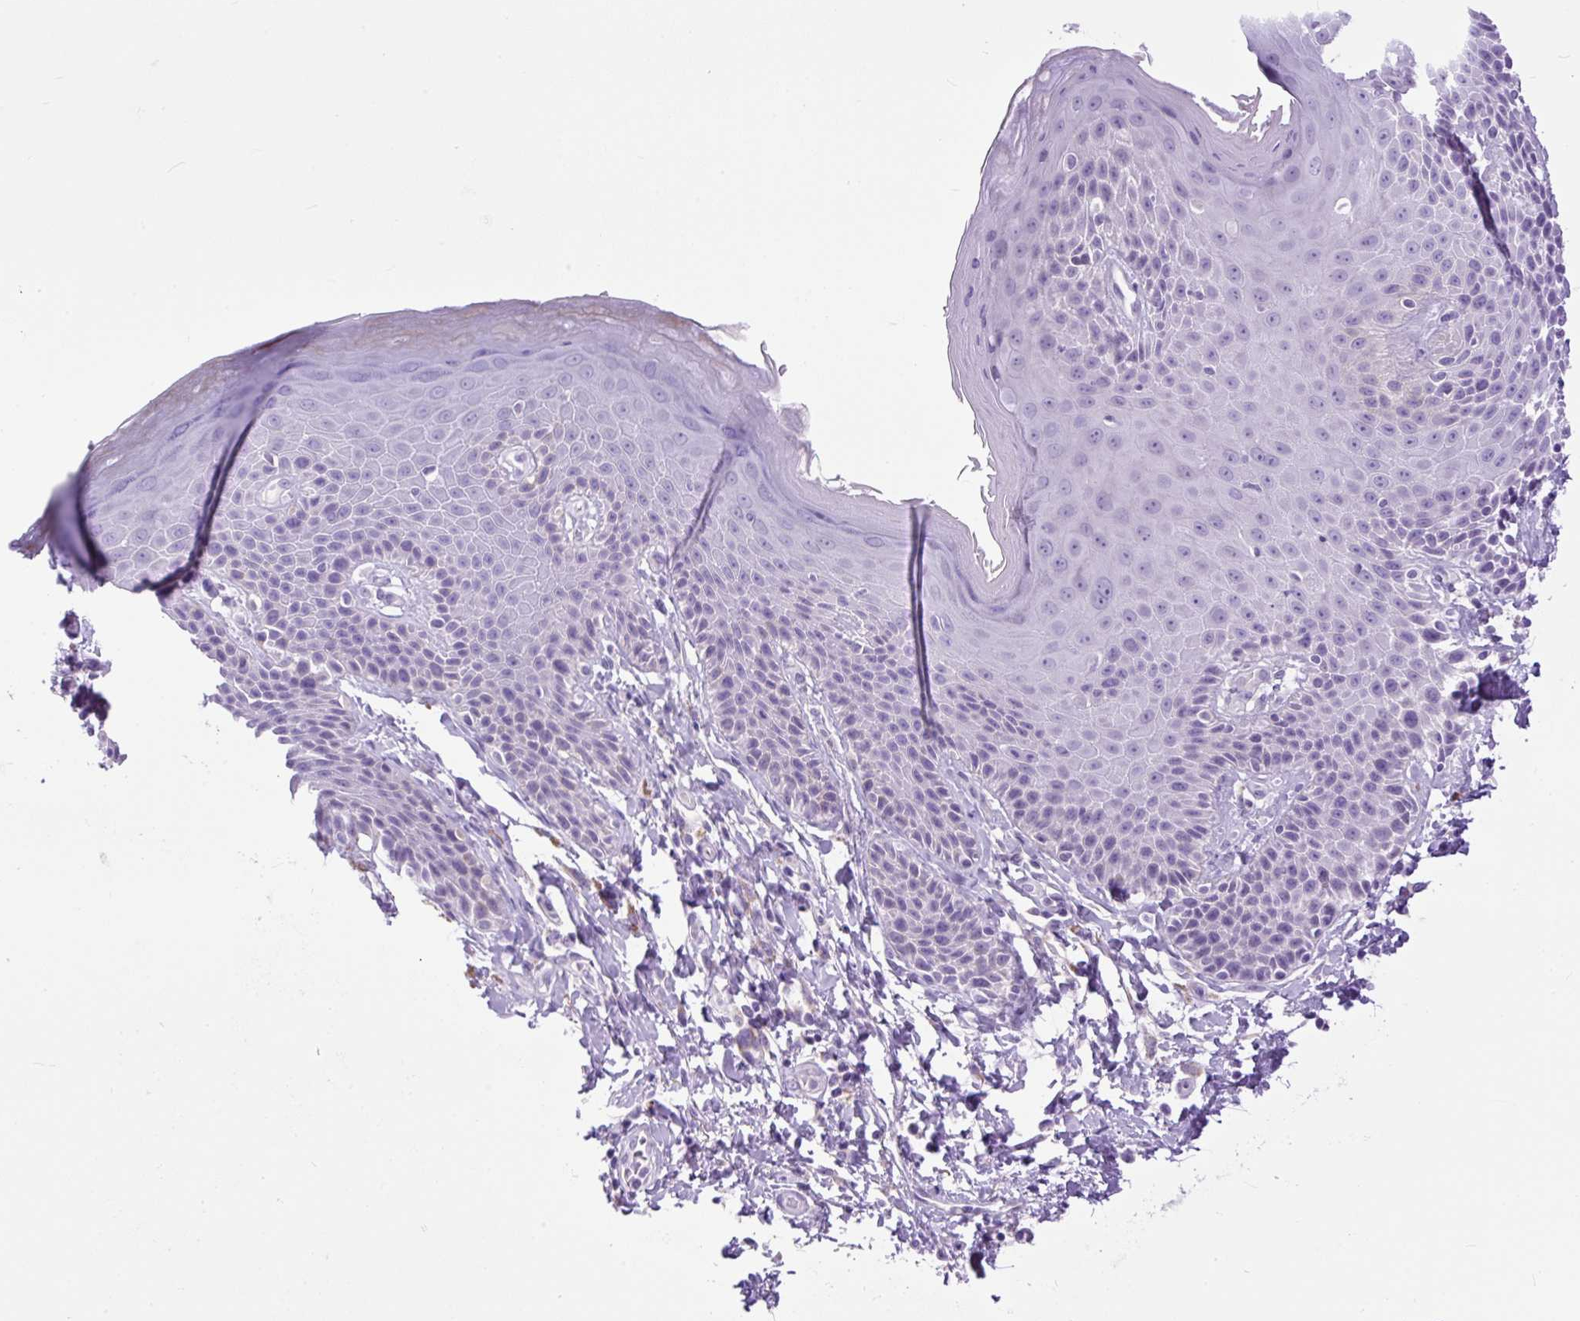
{"staining": {"intensity": "negative", "quantity": "none", "location": "none"}, "tissue": "skin", "cell_type": "Epidermal cells", "image_type": "normal", "snomed": [{"axis": "morphology", "description": "Normal tissue, NOS"}, {"axis": "topography", "description": "Peripheral nerve tissue"}], "caption": "Immunohistochemistry photomicrograph of normal skin: skin stained with DAB (3,3'-diaminobenzidine) displays no significant protein staining in epidermal cells.", "gene": "ZNF256", "patient": {"sex": "male", "age": 51}}